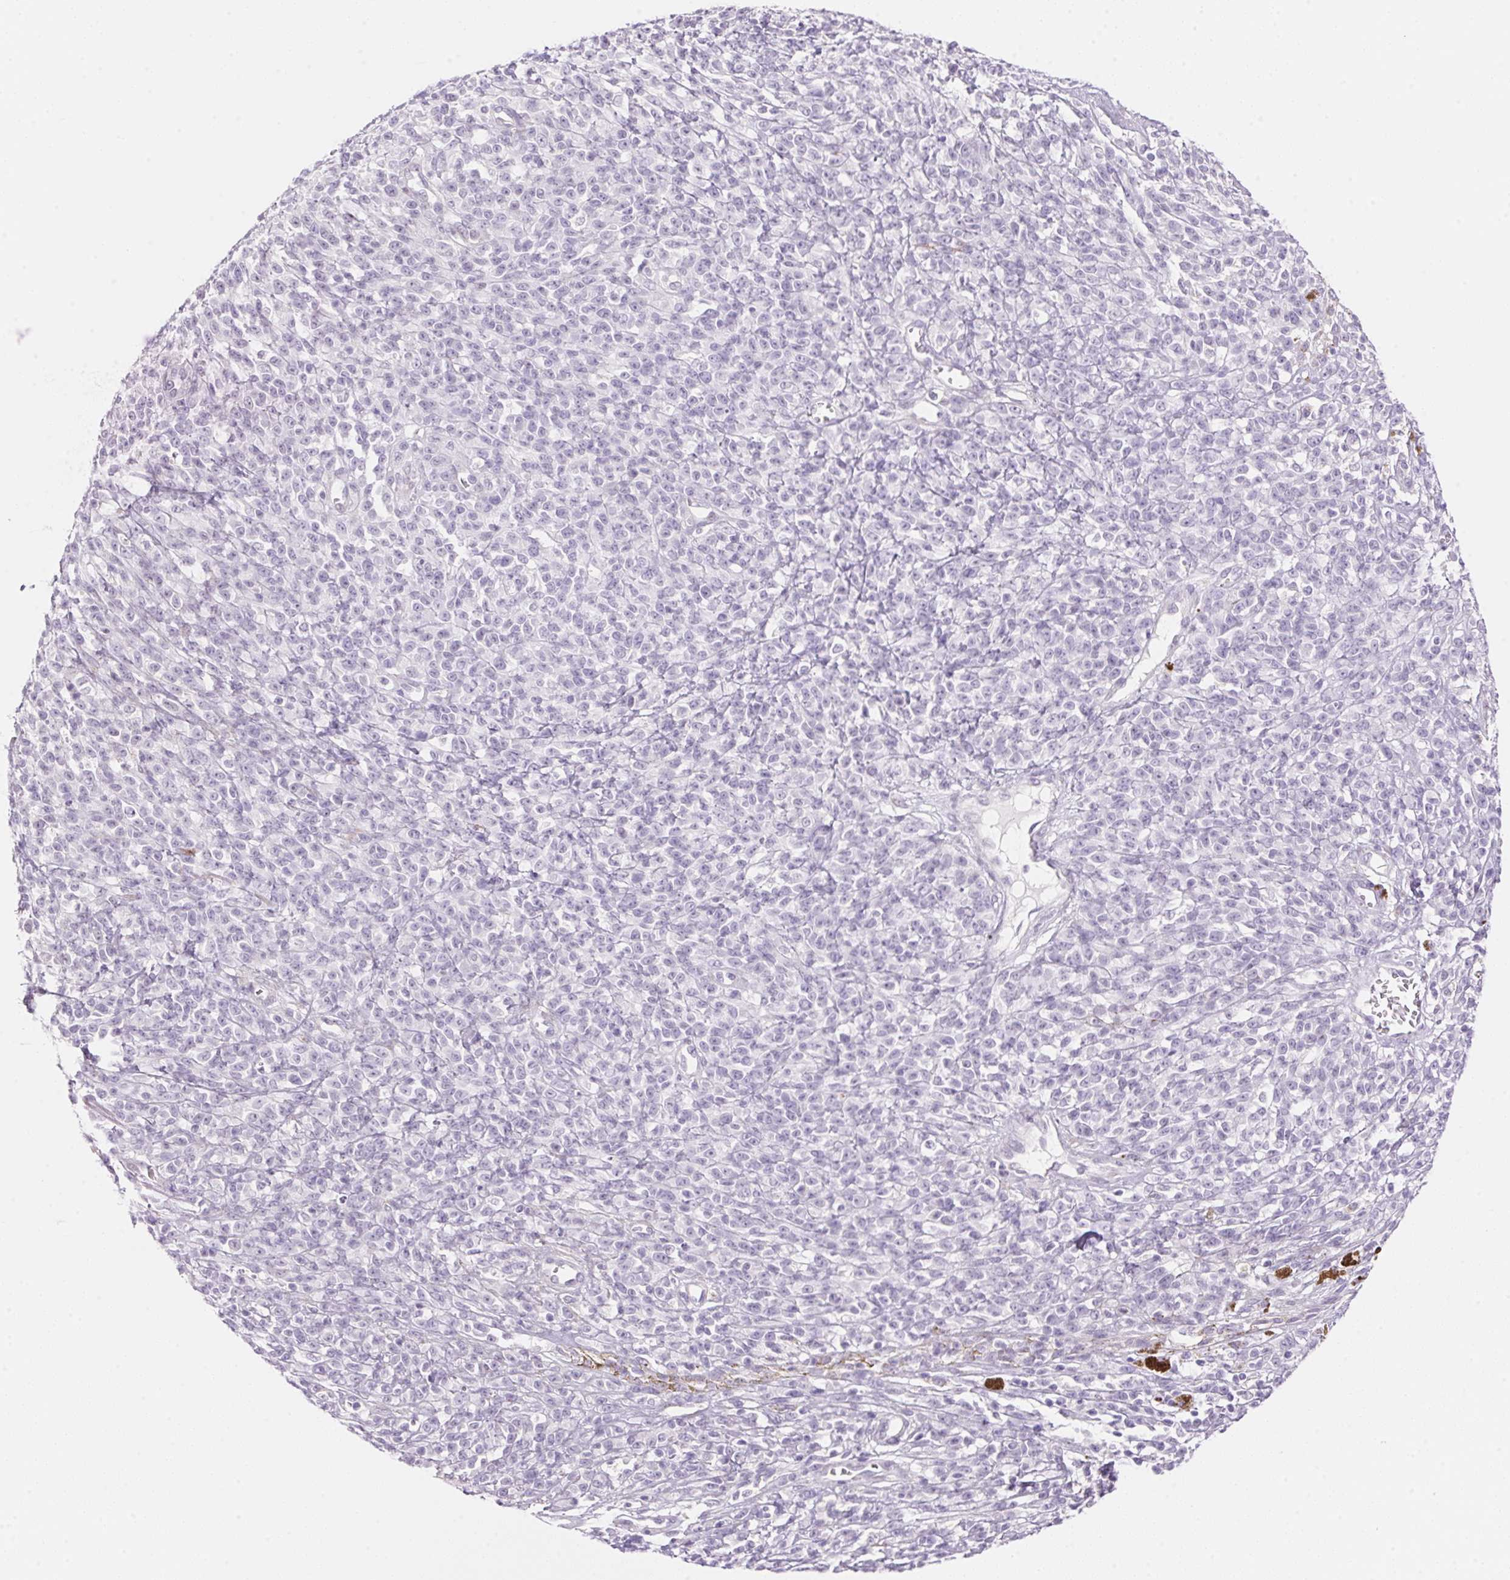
{"staining": {"intensity": "negative", "quantity": "none", "location": "none"}, "tissue": "melanoma", "cell_type": "Tumor cells", "image_type": "cancer", "snomed": [{"axis": "morphology", "description": "Malignant melanoma, NOS"}, {"axis": "topography", "description": "Skin"}, {"axis": "topography", "description": "Skin of trunk"}], "caption": "Immunohistochemistry (IHC) of malignant melanoma displays no positivity in tumor cells.", "gene": "TEKT1", "patient": {"sex": "male", "age": 74}}